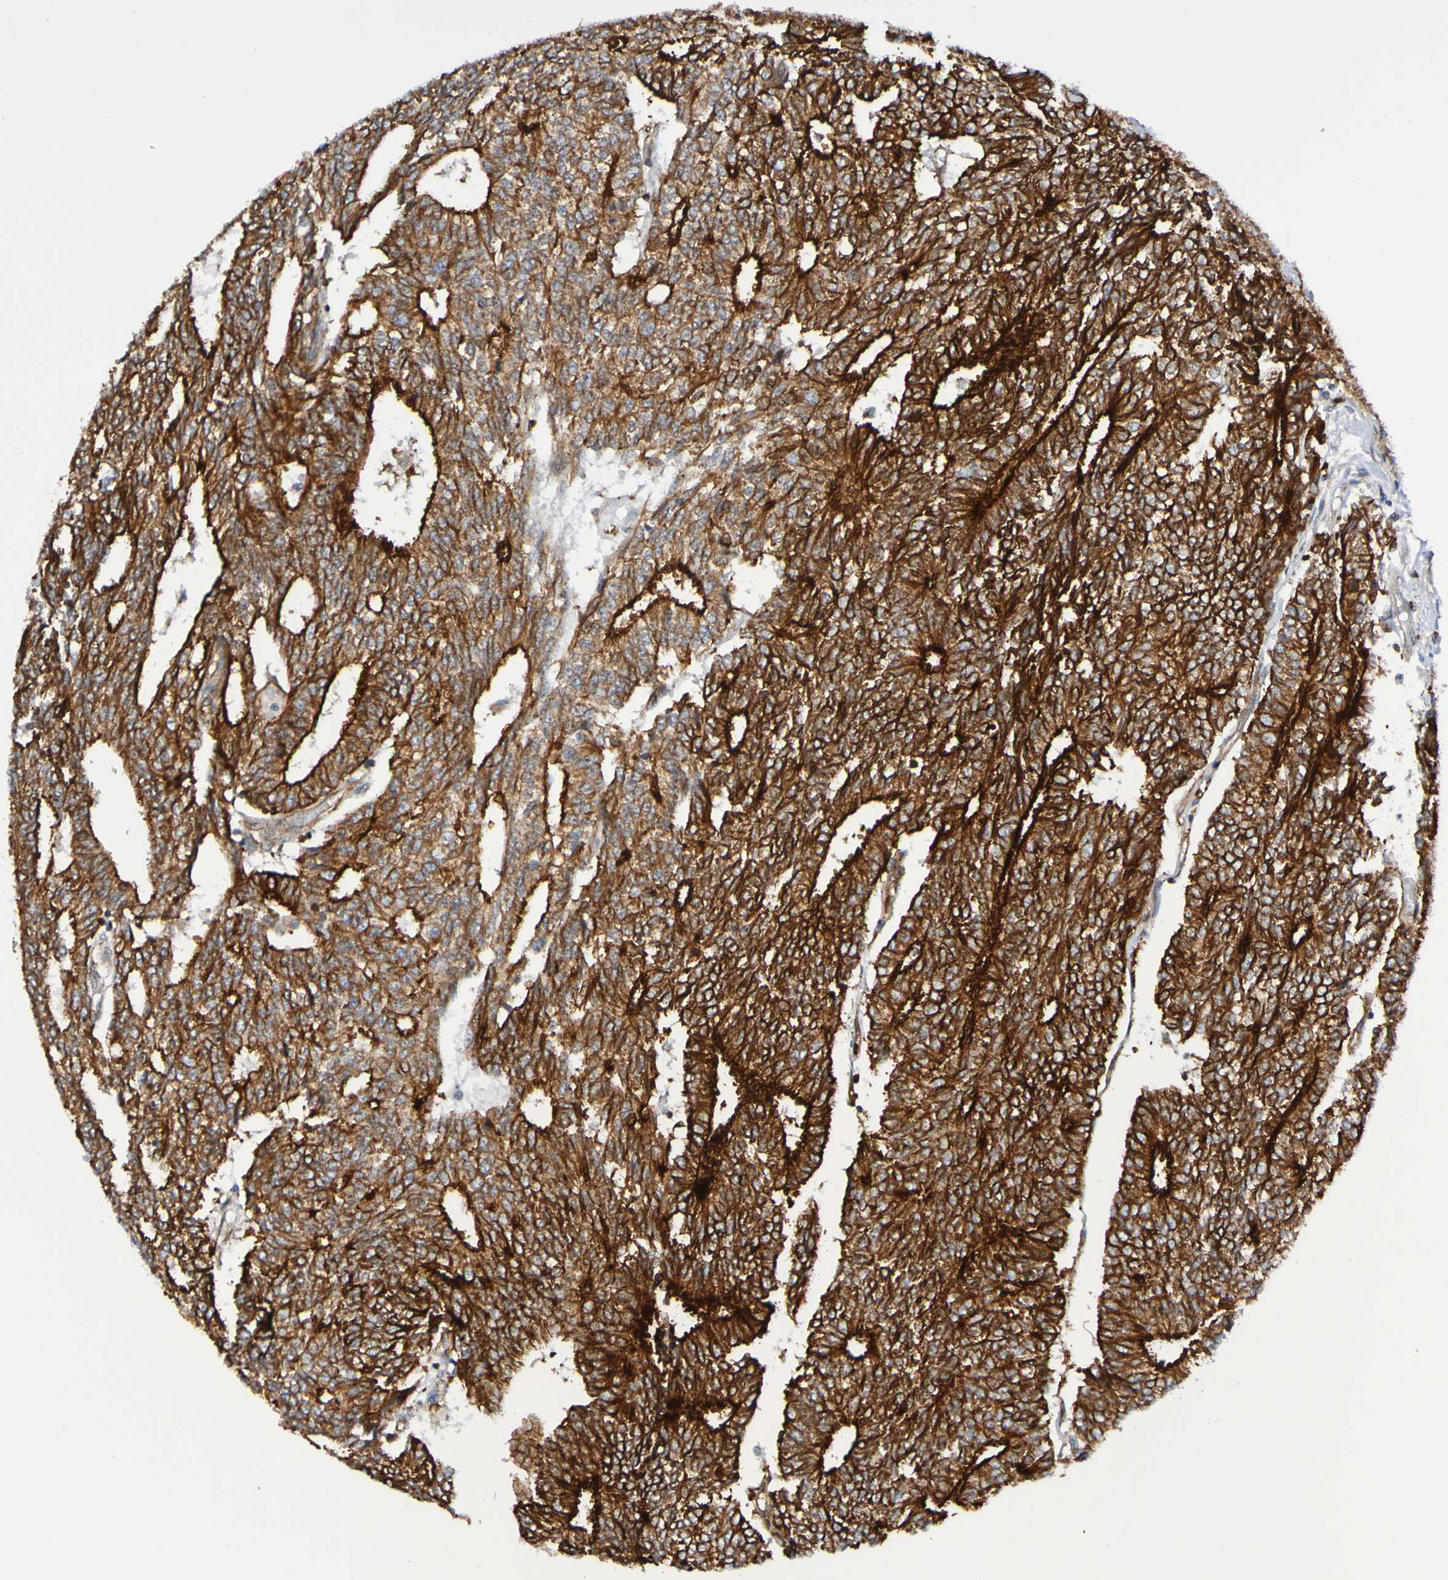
{"staining": {"intensity": "strong", "quantity": ">75%", "location": "cytoplasmic/membranous"}, "tissue": "prostate cancer", "cell_type": "Tumor cells", "image_type": "cancer", "snomed": [{"axis": "morphology", "description": "Normal tissue, NOS"}, {"axis": "morphology", "description": "Adenocarcinoma, High grade"}, {"axis": "topography", "description": "Prostate"}, {"axis": "topography", "description": "Seminal veicle"}], "caption": "About >75% of tumor cells in prostate cancer (high-grade adenocarcinoma) reveal strong cytoplasmic/membranous protein staining as visualized by brown immunohistochemical staining.", "gene": "GJB1", "patient": {"sex": "male", "age": 55}}